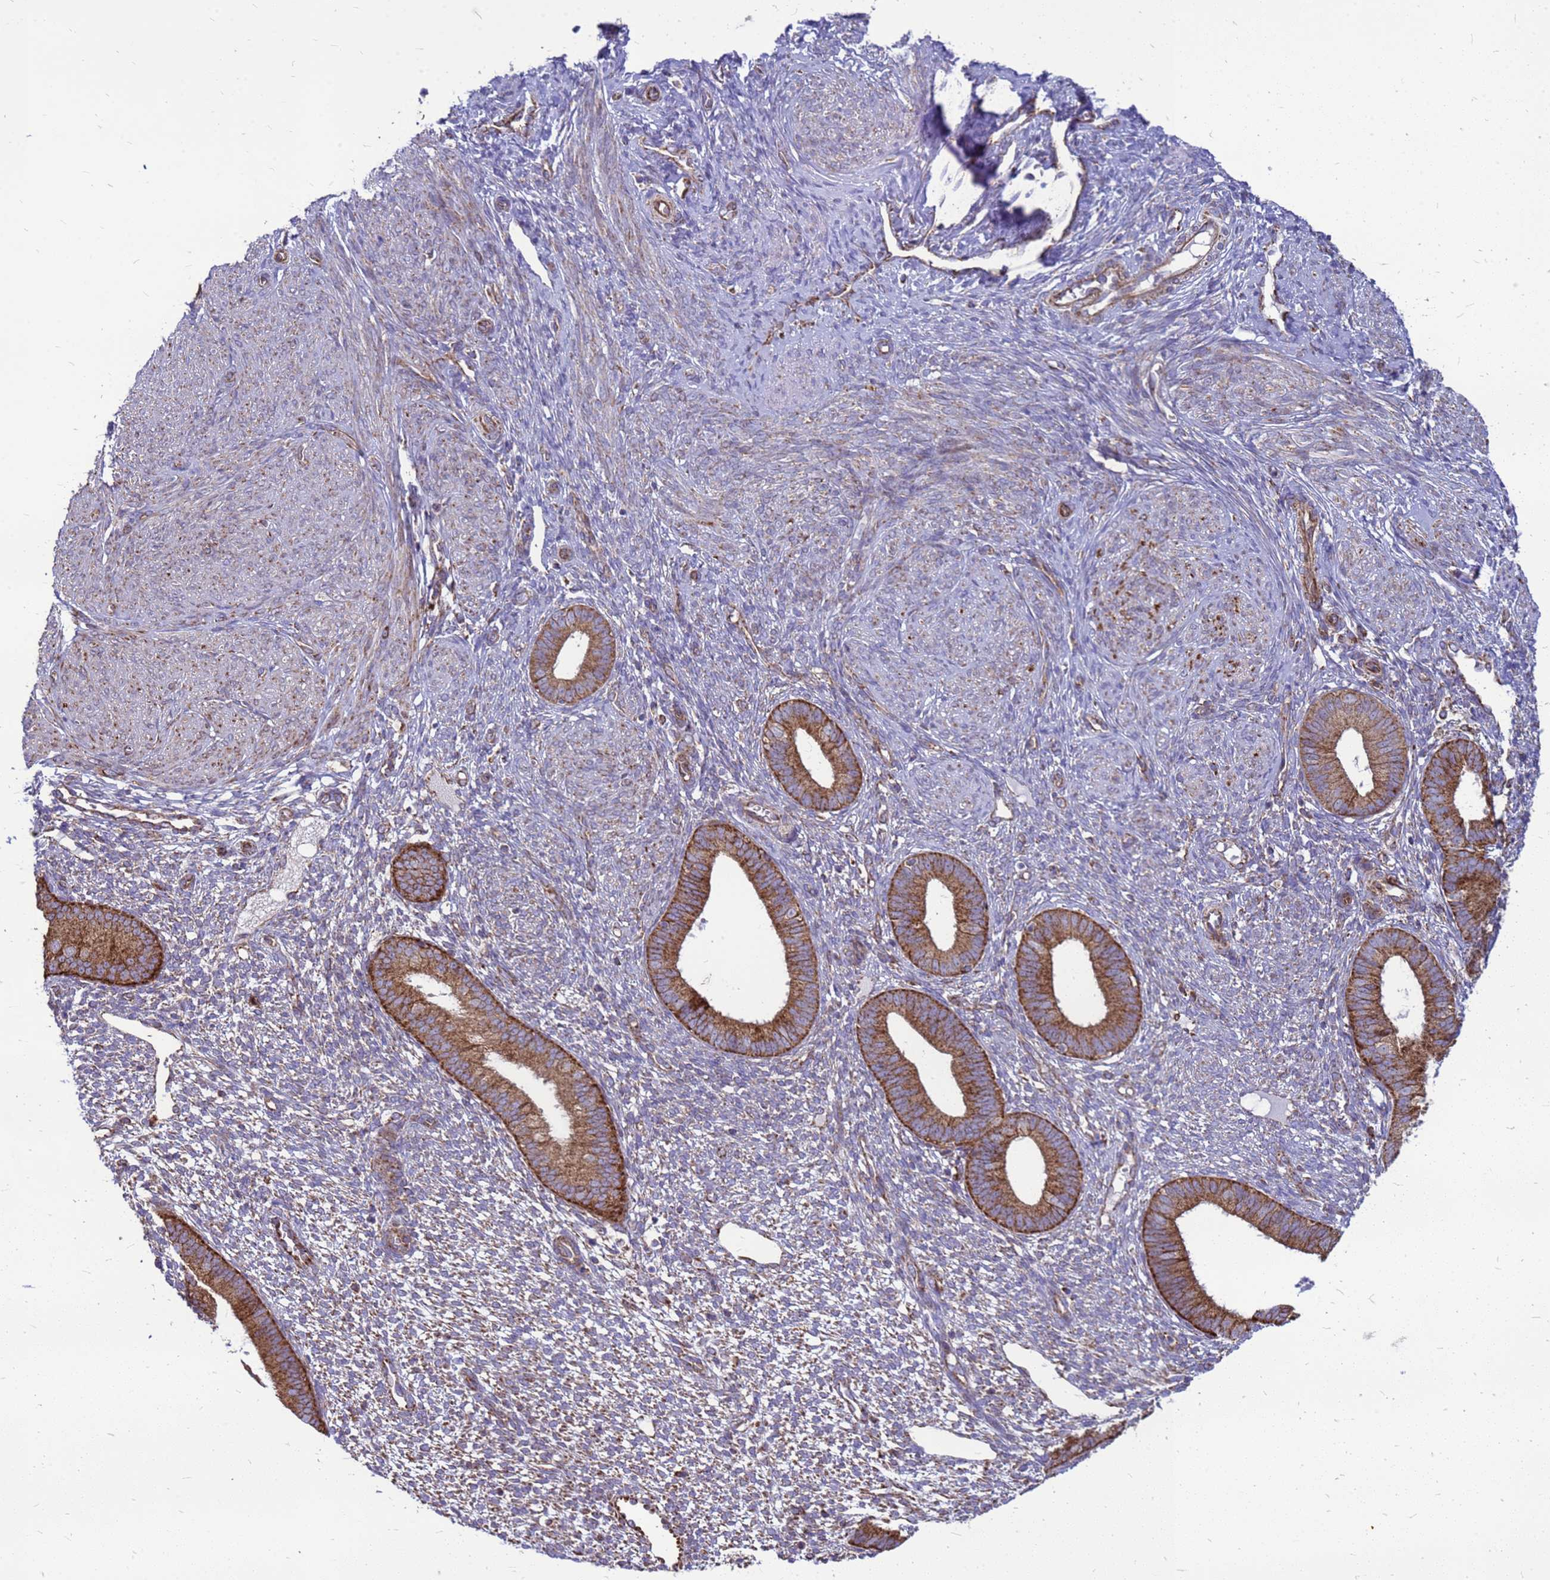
{"staining": {"intensity": "moderate", "quantity": "25%-75%", "location": "cytoplasmic/membranous"}, "tissue": "endometrium", "cell_type": "Cells in endometrial stroma", "image_type": "normal", "snomed": [{"axis": "morphology", "description": "Normal tissue, NOS"}, {"axis": "topography", "description": "Endometrium"}], "caption": "DAB immunohistochemical staining of normal endometrium exhibits moderate cytoplasmic/membranous protein expression in approximately 25%-75% of cells in endometrial stroma.", "gene": "FSTL4", "patient": {"sex": "female", "age": 46}}